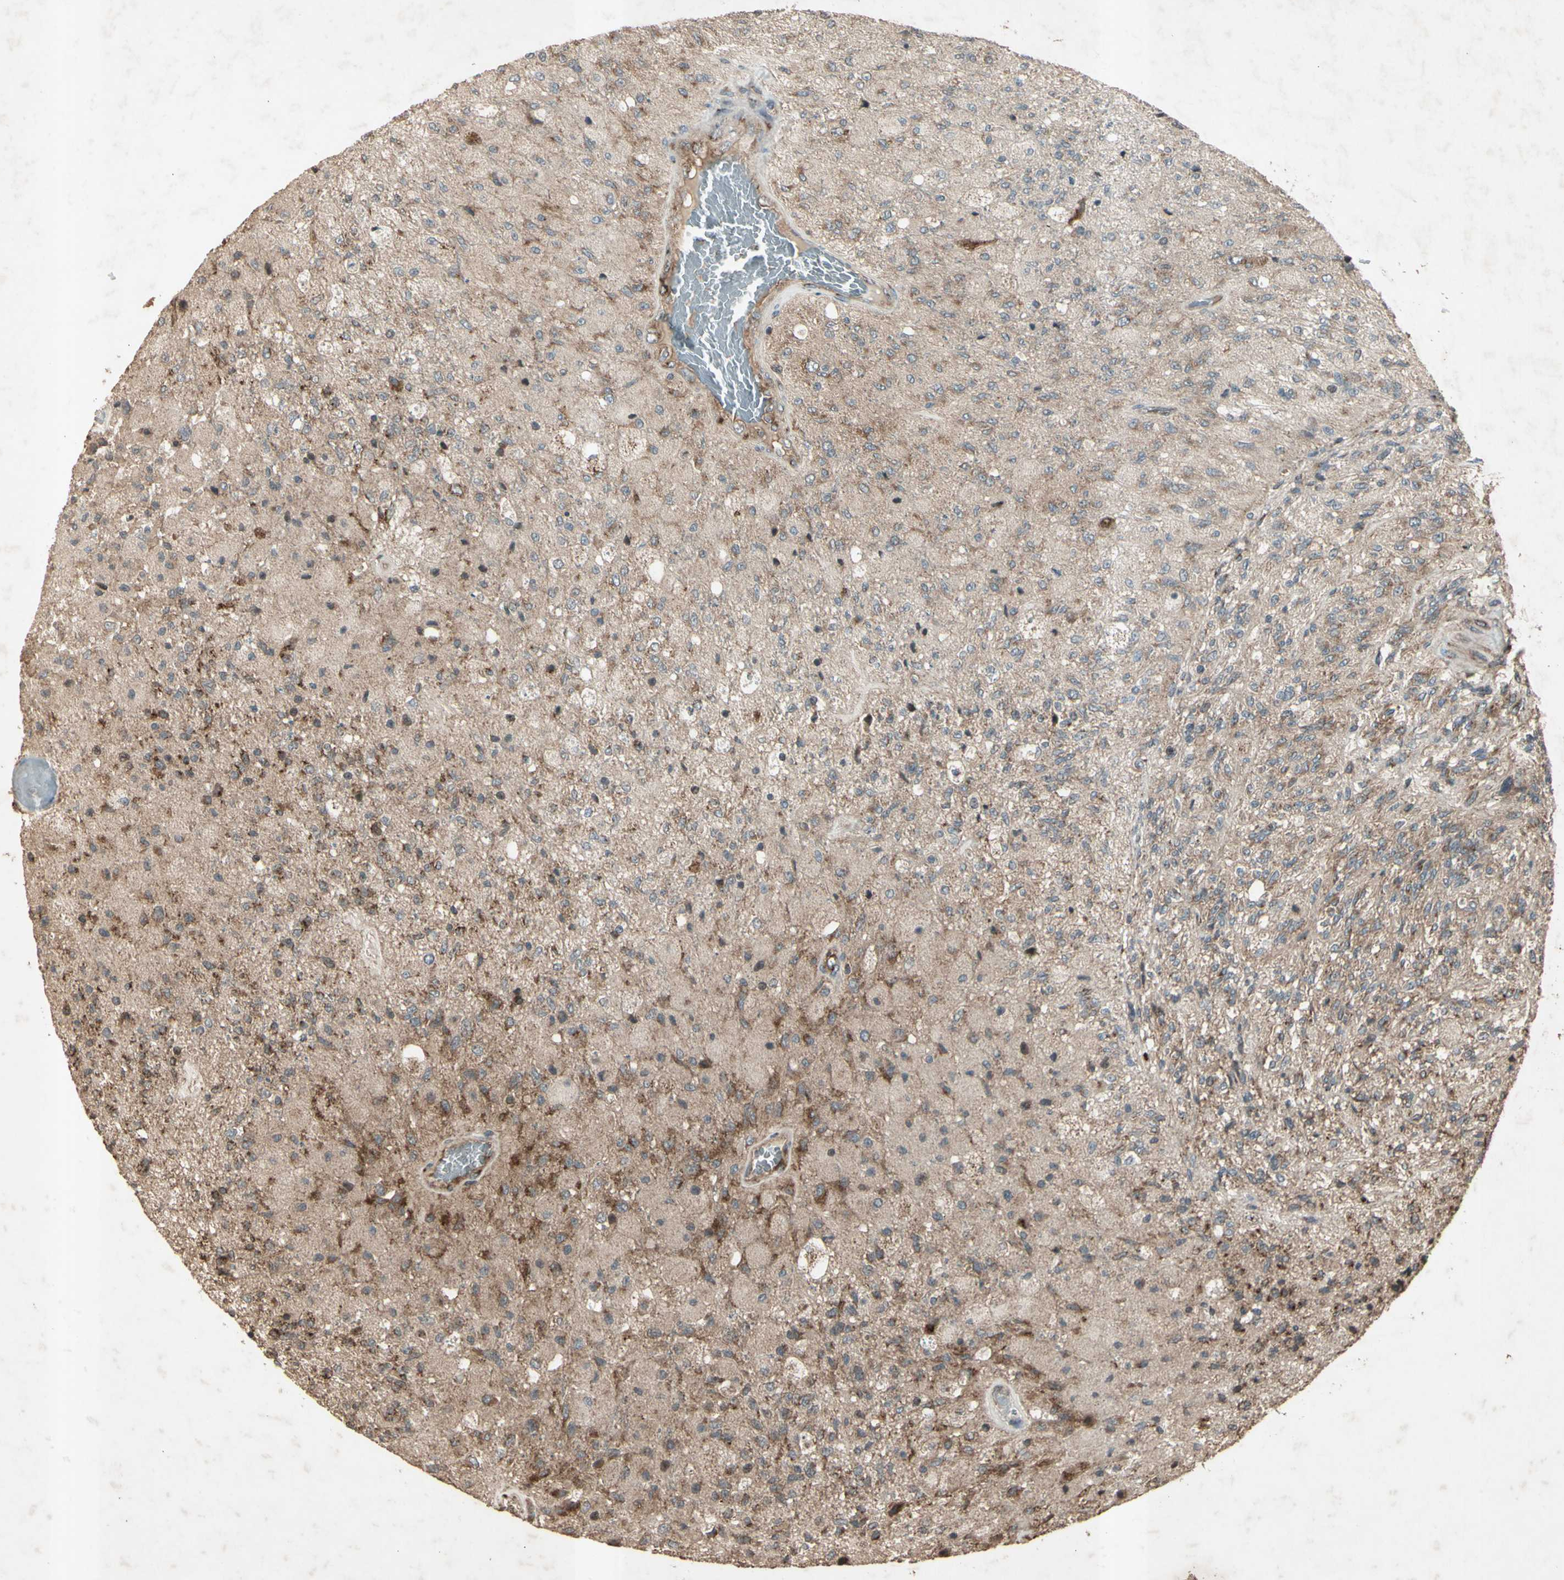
{"staining": {"intensity": "weak", "quantity": ">75%", "location": "cytoplasmic/membranous"}, "tissue": "glioma", "cell_type": "Tumor cells", "image_type": "cancer", "snomed": [{"axis": "morphology", "description": "Normal tissue, NOS"}, {"axis": "morphology", "description": "Glioma, malignant, High grade"}, {"axis": "topography", "description": "Cerebral cortex"}], "caption": "A brown stain labels weak cytoplasmic/membranous positivity of a protein in malignant glioma (high-grade) tumor cells. The staining was performed using DAB (3,3'-diaminobenzidine), with brown indicating positive protein expression. Nuclei are stained blue with hematoxylin.", "gene": "AP1G1", "patient": {"sex": "male", "age": 77}}